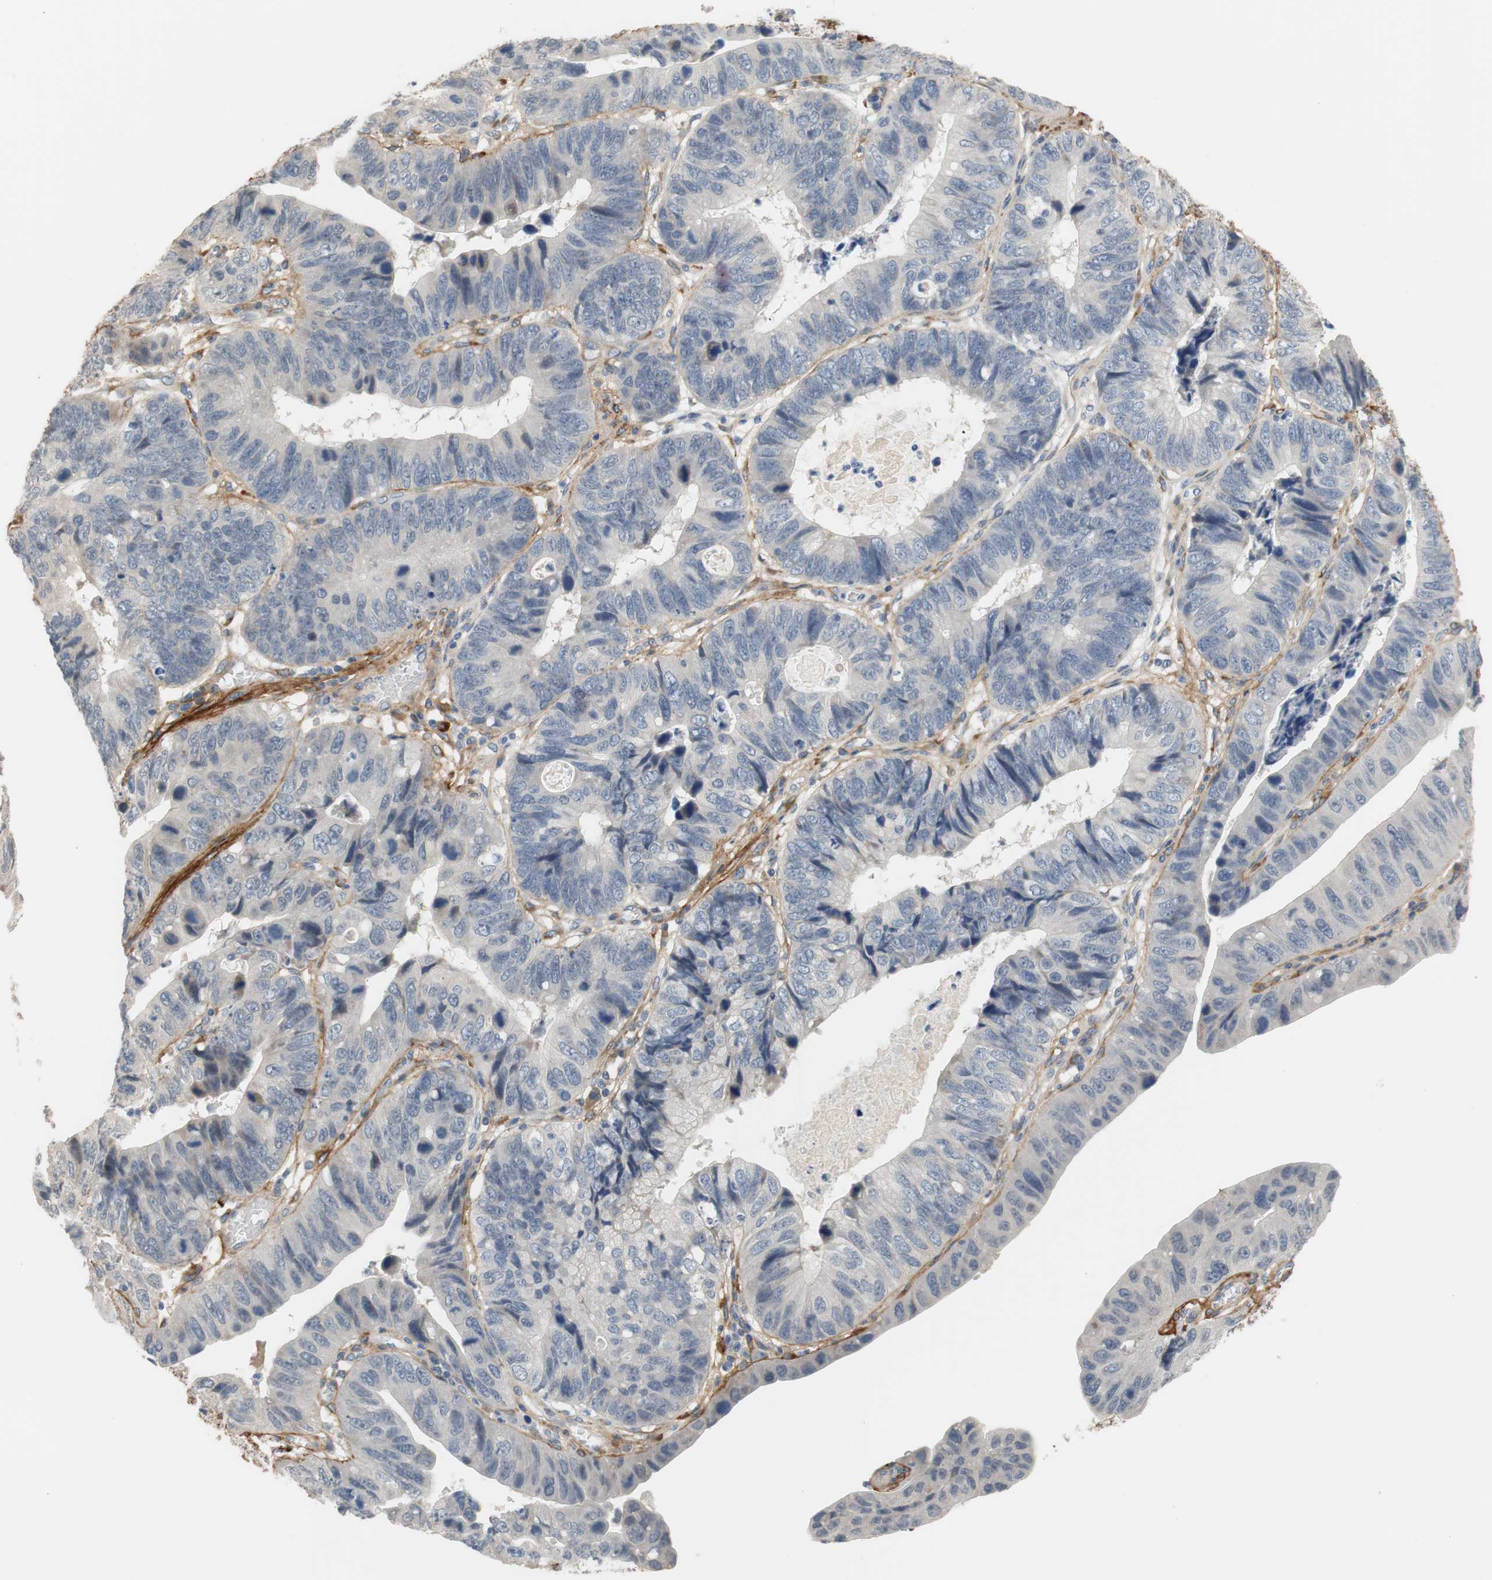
{"staining": {"intensity": "negative", "quantity": "none", "location": "none"}, "tissue": "stomach cancer", "cell_type": "Tumor cells", "image_type": "cancer", "snomed": [{"axis": "morphology", "description": "Adenocarcinoma, NOS"}, {"axis": "topography", "description": "Stomach"}], "caption": "The micrograph displays no significant staining in tumor cells of stomach cancer. (Immunohistochemistry, brightfield microscopy, high magnification).", "gene": "COL12A1", "patient": {"sex": "male", "age": 59}}